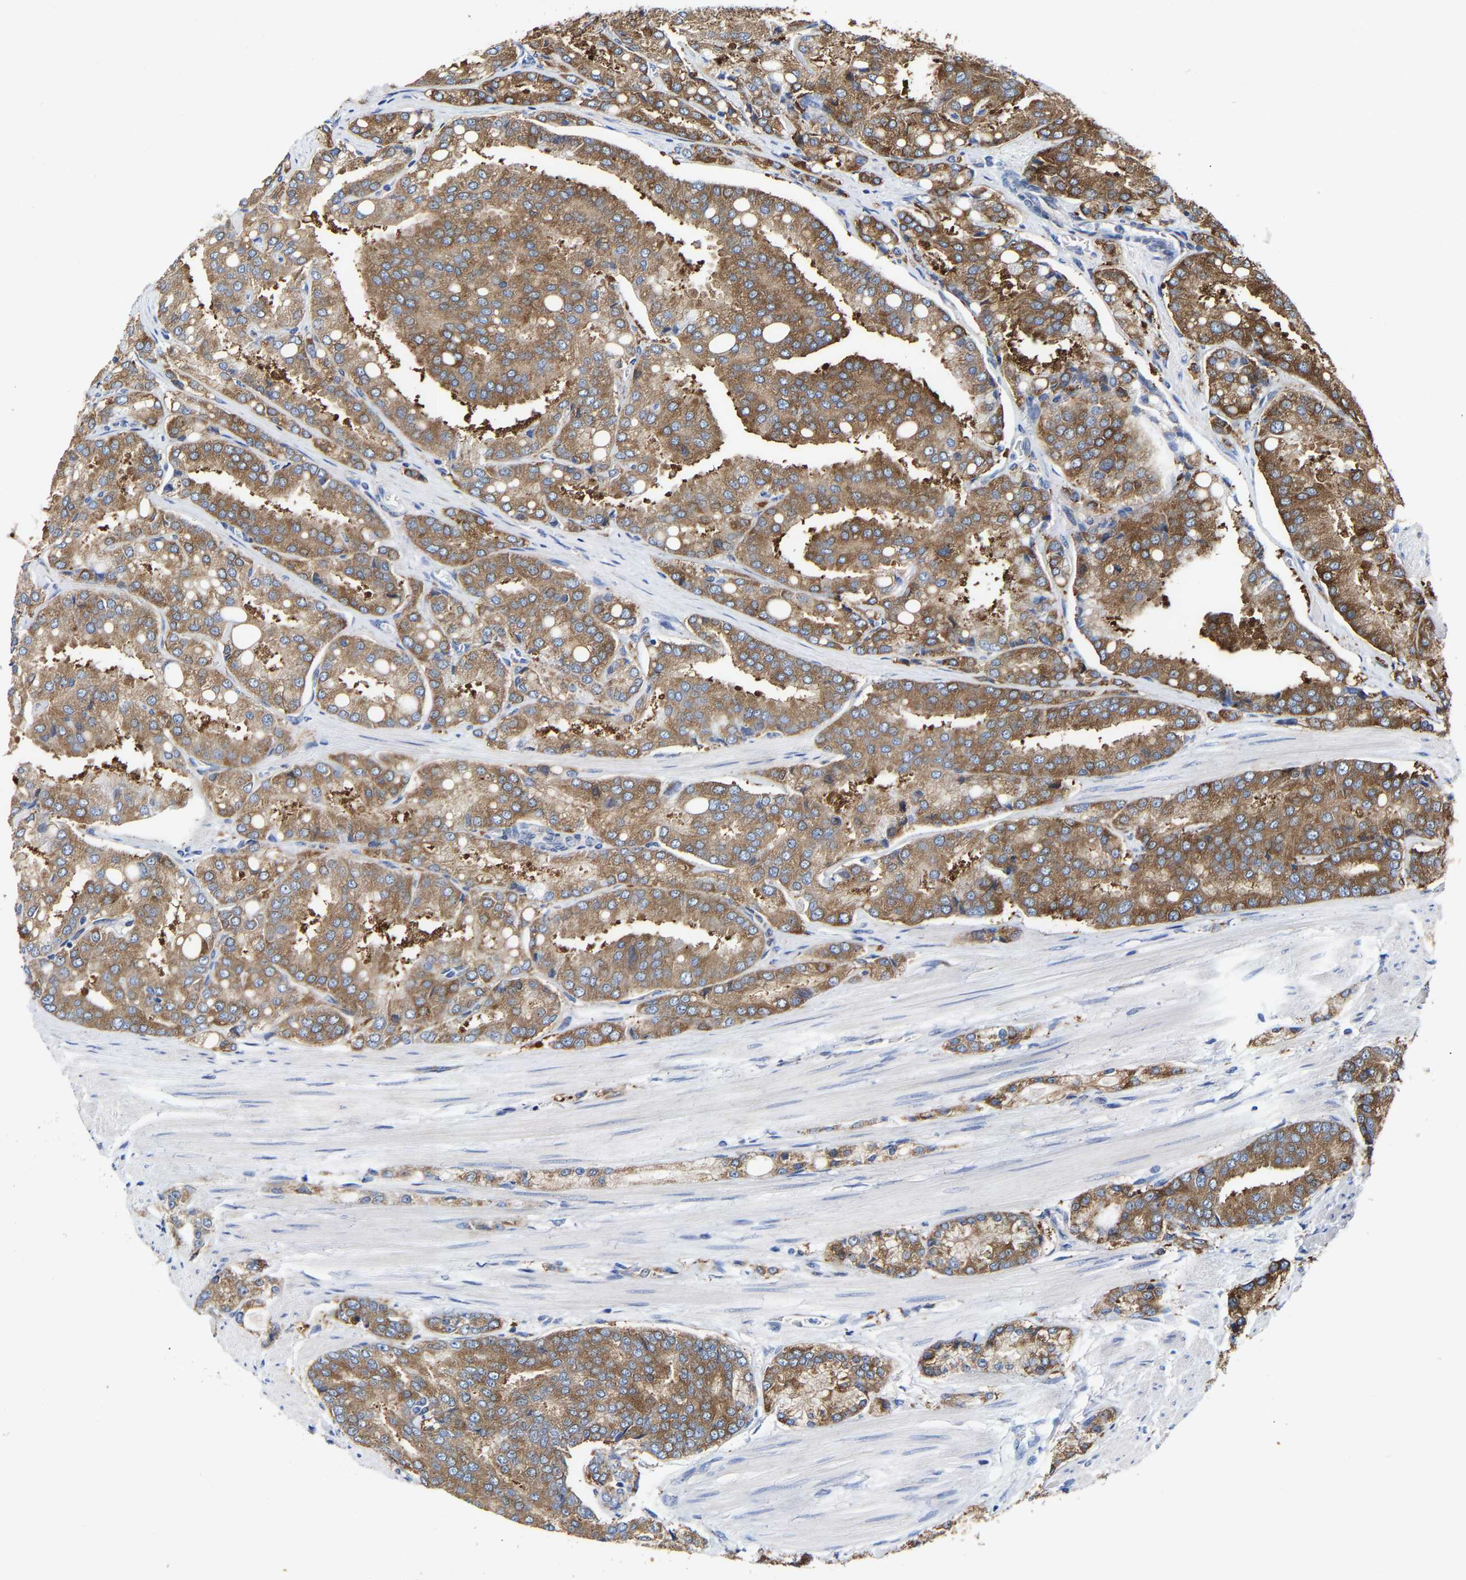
{"staining": {"intensity": "moderate", "quantity": ">75%", "location": "cytoplasmic/membranous"}, "tissue": "prostate cancer", "cell_type": "Tumor cells", "image_type": "cancer", "snomed": [{"axis": "morphology", "description": "Adenocarcinoma, High grade"}, {"axis": "topography", "description": "Prostate"}], "caption": "Immunohistochemistry (IHC) staining of prostate high-grade adenocarcinoma, which reveals medium levels of moderate cytoplasmic/membranous expression in about >75% of tumor cells indicating moderate cytoplasmic/membranous protein positivity. The staining was performed using DAB (brown) for protein detection and nuclei were counterstained in hematoxylin (blue).", "gene": "PPP1R15A", "patient": {"sex": "male", "age": 50}}